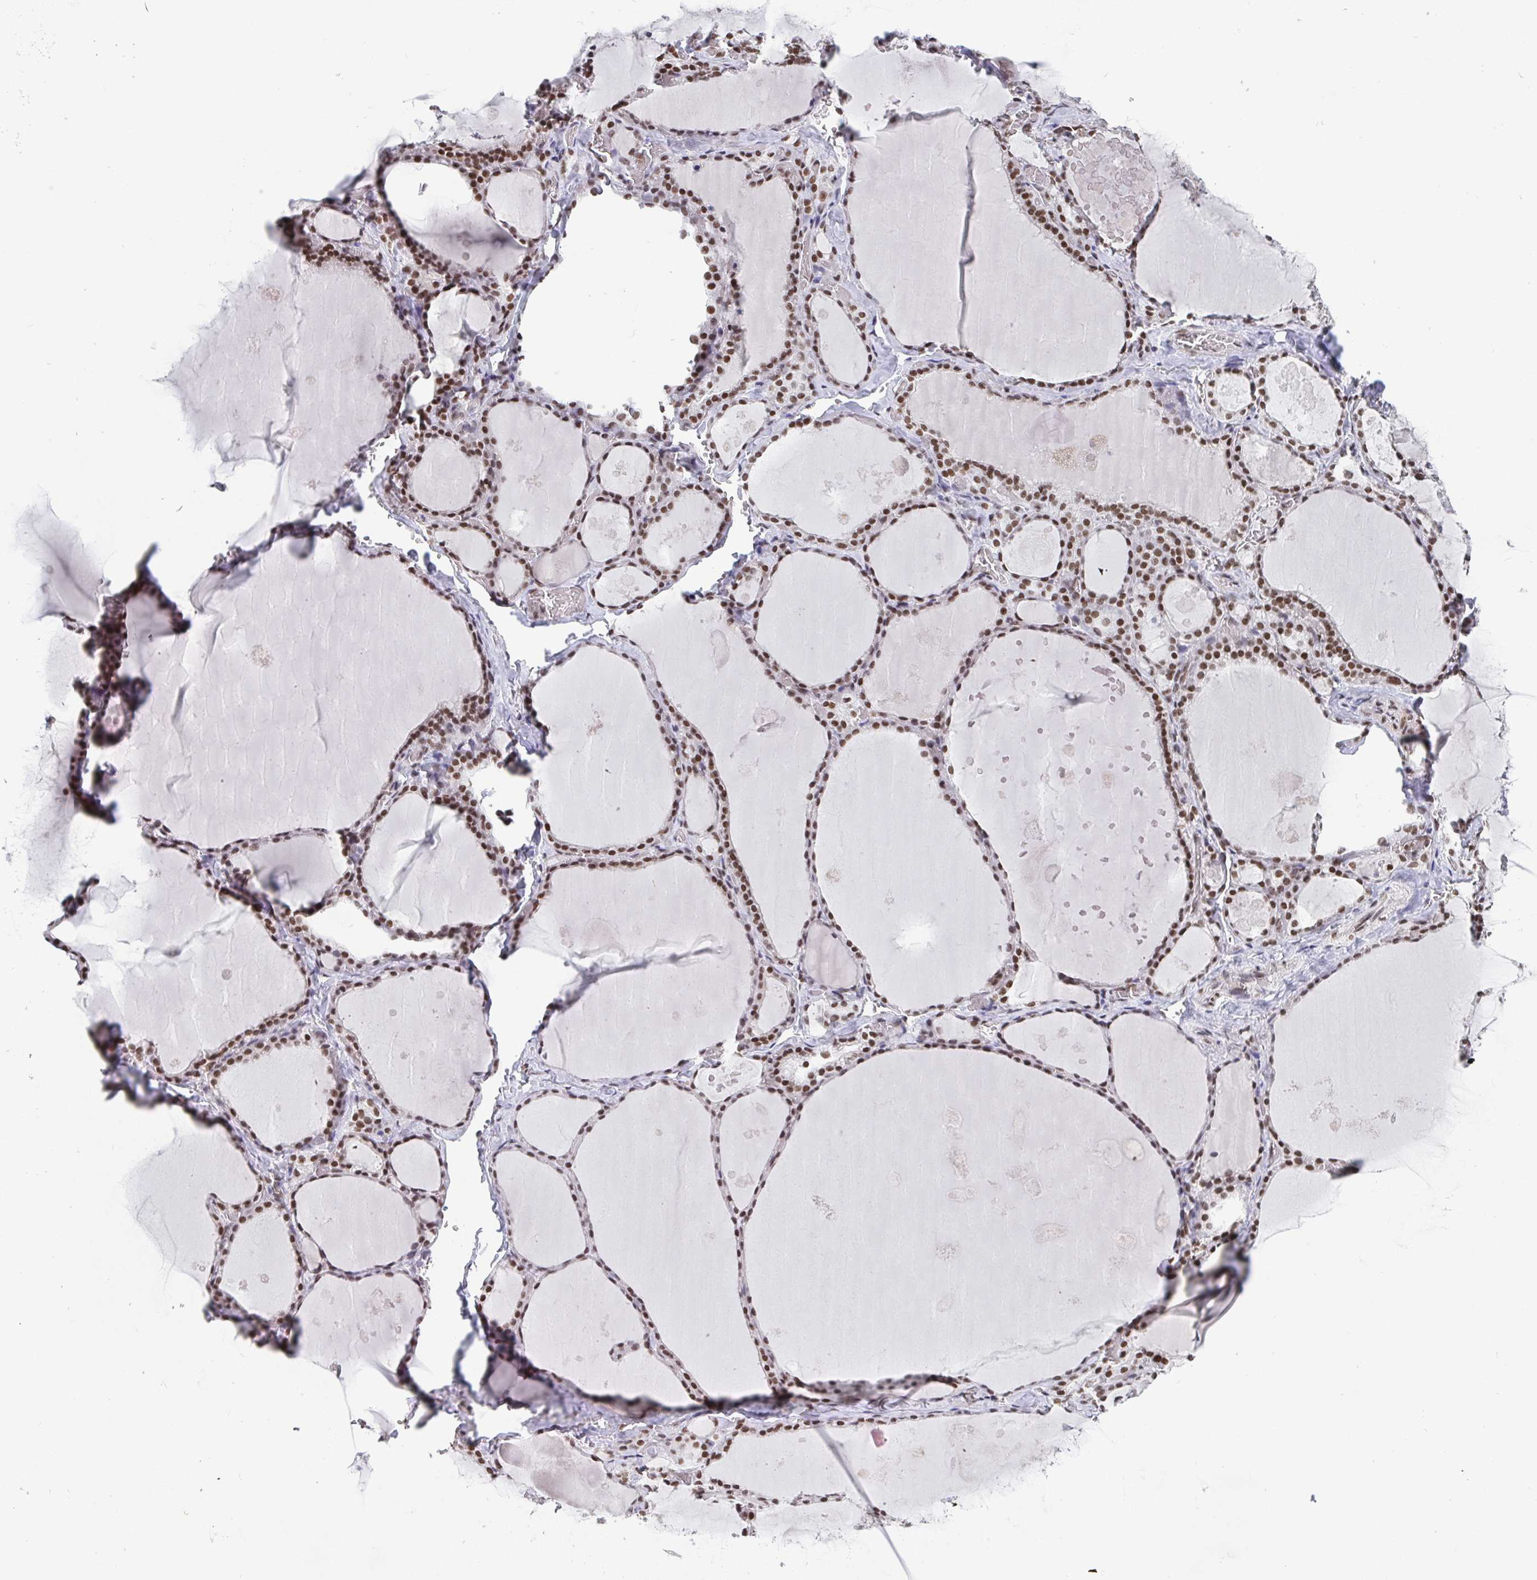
{"staining": {"intensity": "moderate", "quantity": ">75%", "location": "nuclear"}, "tissue": "thyroid gland", "cell_type": "Glandular cells", "image_type": "normal", "snomed": [{"axis": "morphology", "description": "Normal tissue, NOS"}, {"axis": "topography", "description": "Thyroid gland"}], "caption": "The micrograph displays immunohistochemical staining of normal thyroid gland. There is moderate nuclear expression is present in approximately >75% of glandular cells.", "gene": "CTCF", "patient": {"sex": "male", "age": 56}}